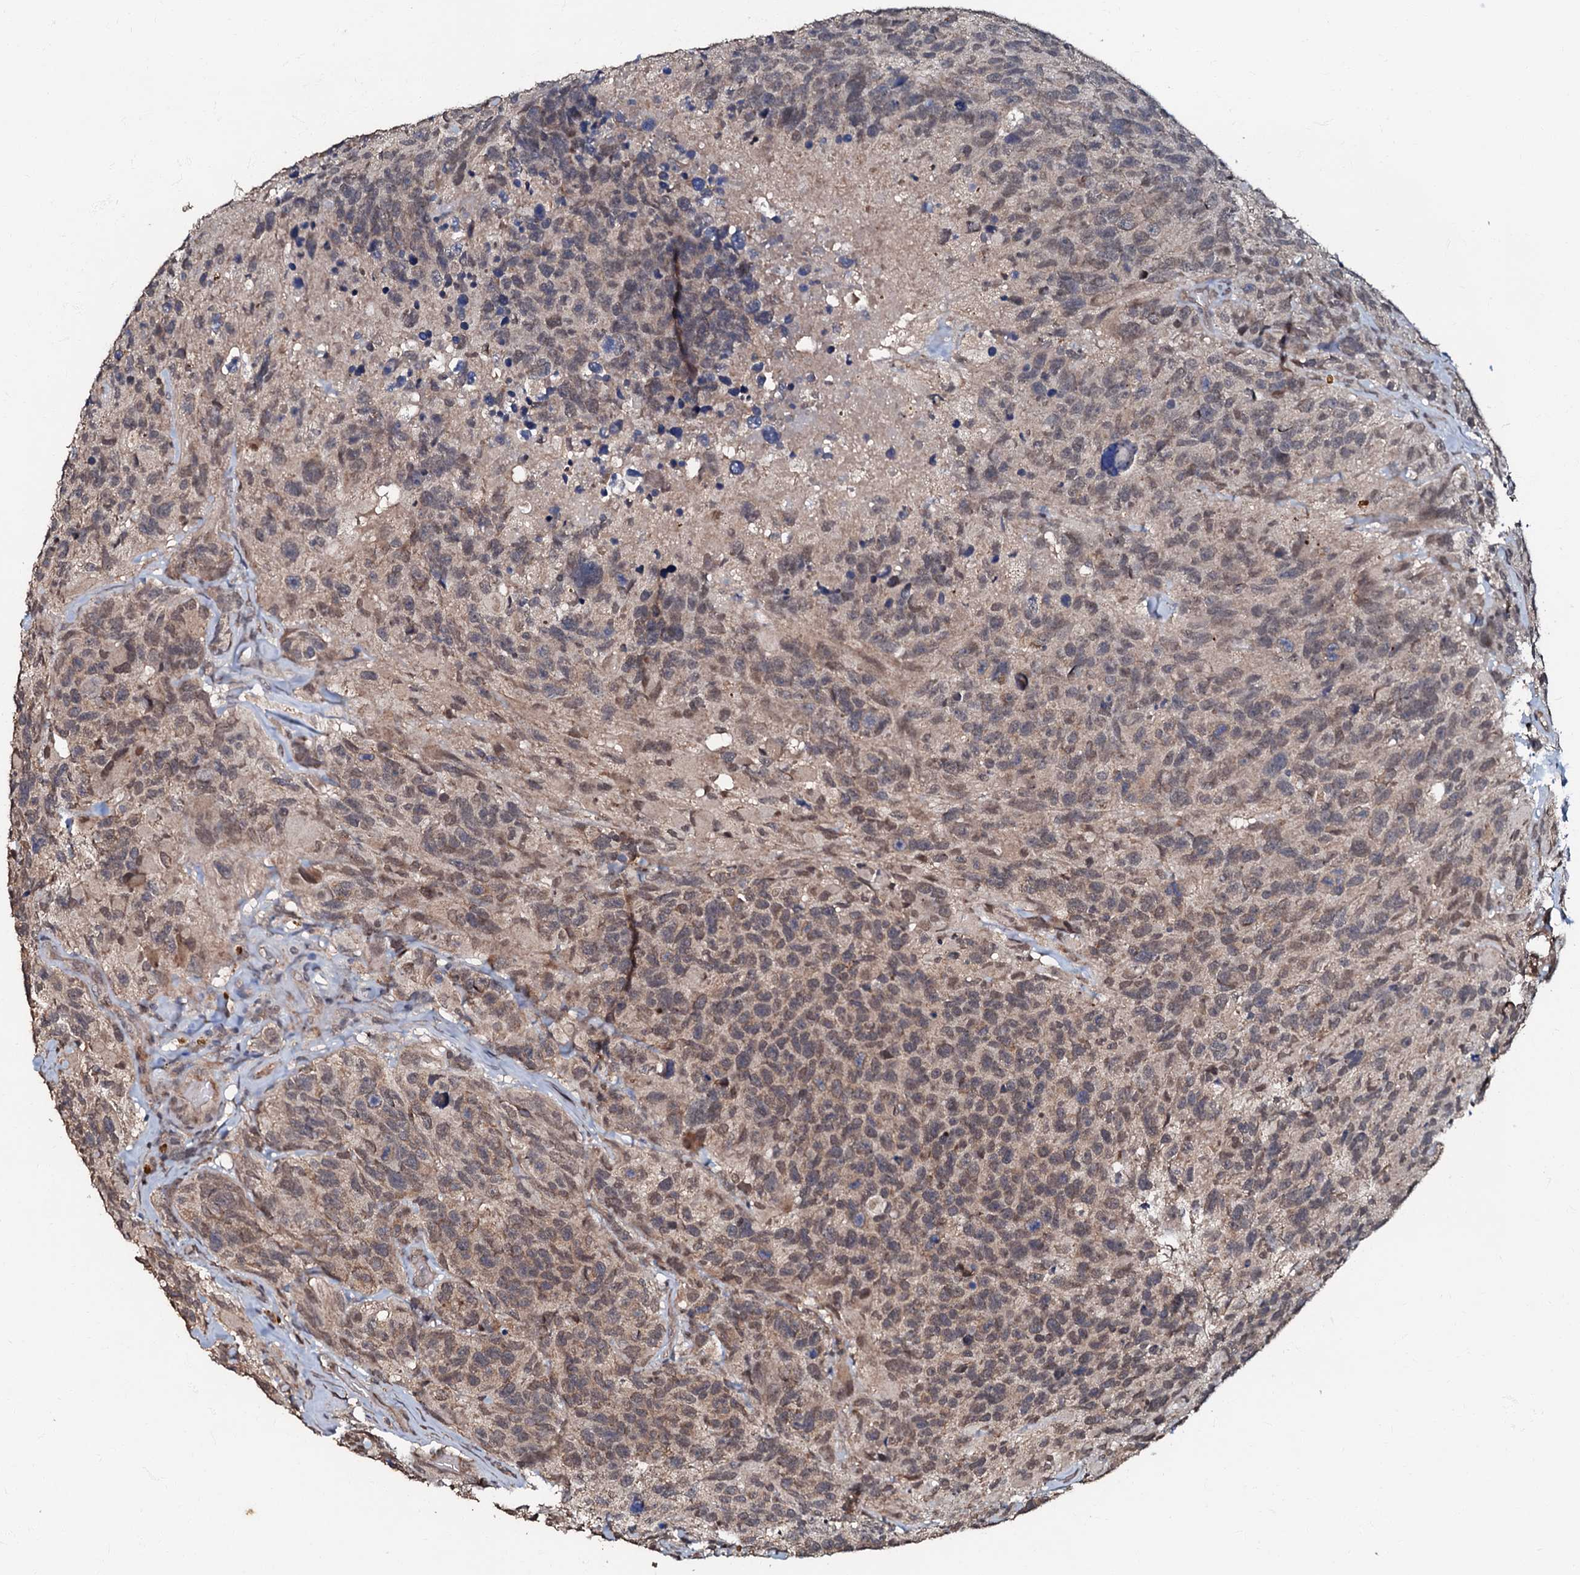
{"staining": {"intensity": "weak", "quantity": "25%-75%", "location": "cytoplasmic/membranous"}, "tissue": "glioma", "cell_type": "Tumor cells", "image_type": "cancer", "snomed": [{"axis": "morphology", "description": "Glioma, malignant, High grade"}, {"axis": "topography", "description": "Brain"}], "caption": "This histopathology image reveals immunohistochemistry staining of glioma, with low weak cytoplasmic/membranous positivity in approximately 25%-75% of tumor cells.", "gene": "MANSC4", "patient": {"sex": "male", "age": 69}}